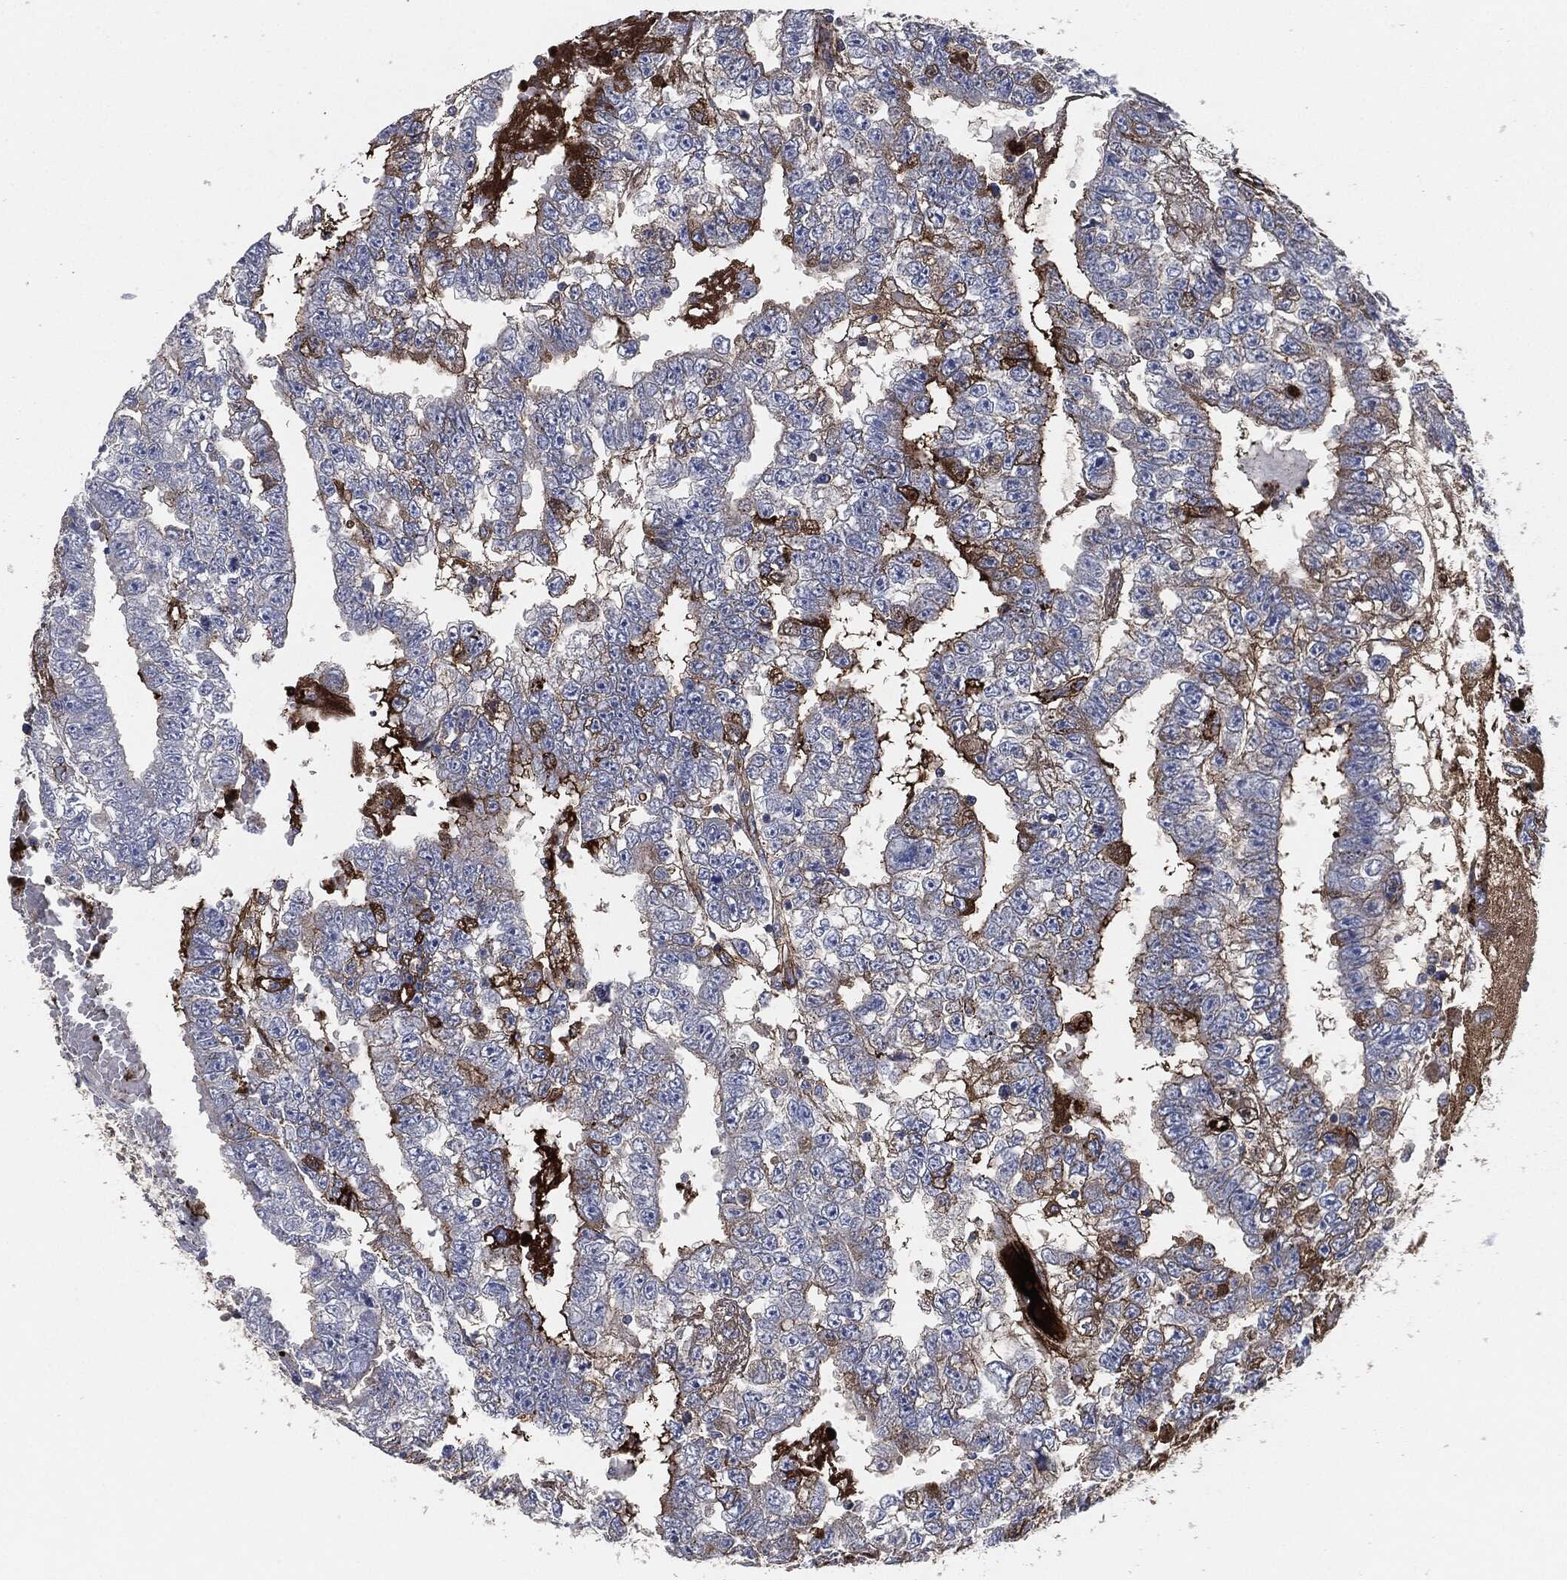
{"staining": {"intensity": "moderate", "quantity": "25%-75%", "location": "cytoplasmic/membranous"}, "tissue": "testis cancer", "cell_type": "Tumor cells", "image_type": "cancer", "snomed": [{"axis": "morphology", "description": "Carcinoma, Embryonal, NOS"}, {"axis": "topography", "description": "Testis"}], "caption": "This is a histology image of IHC staining of testis embryonal carcinoma, which shows moderate staining in the cytoplasmic/membranous of tumor cells.", "gene": "APOB", "patient": {"sex": "male", "age": 25}}